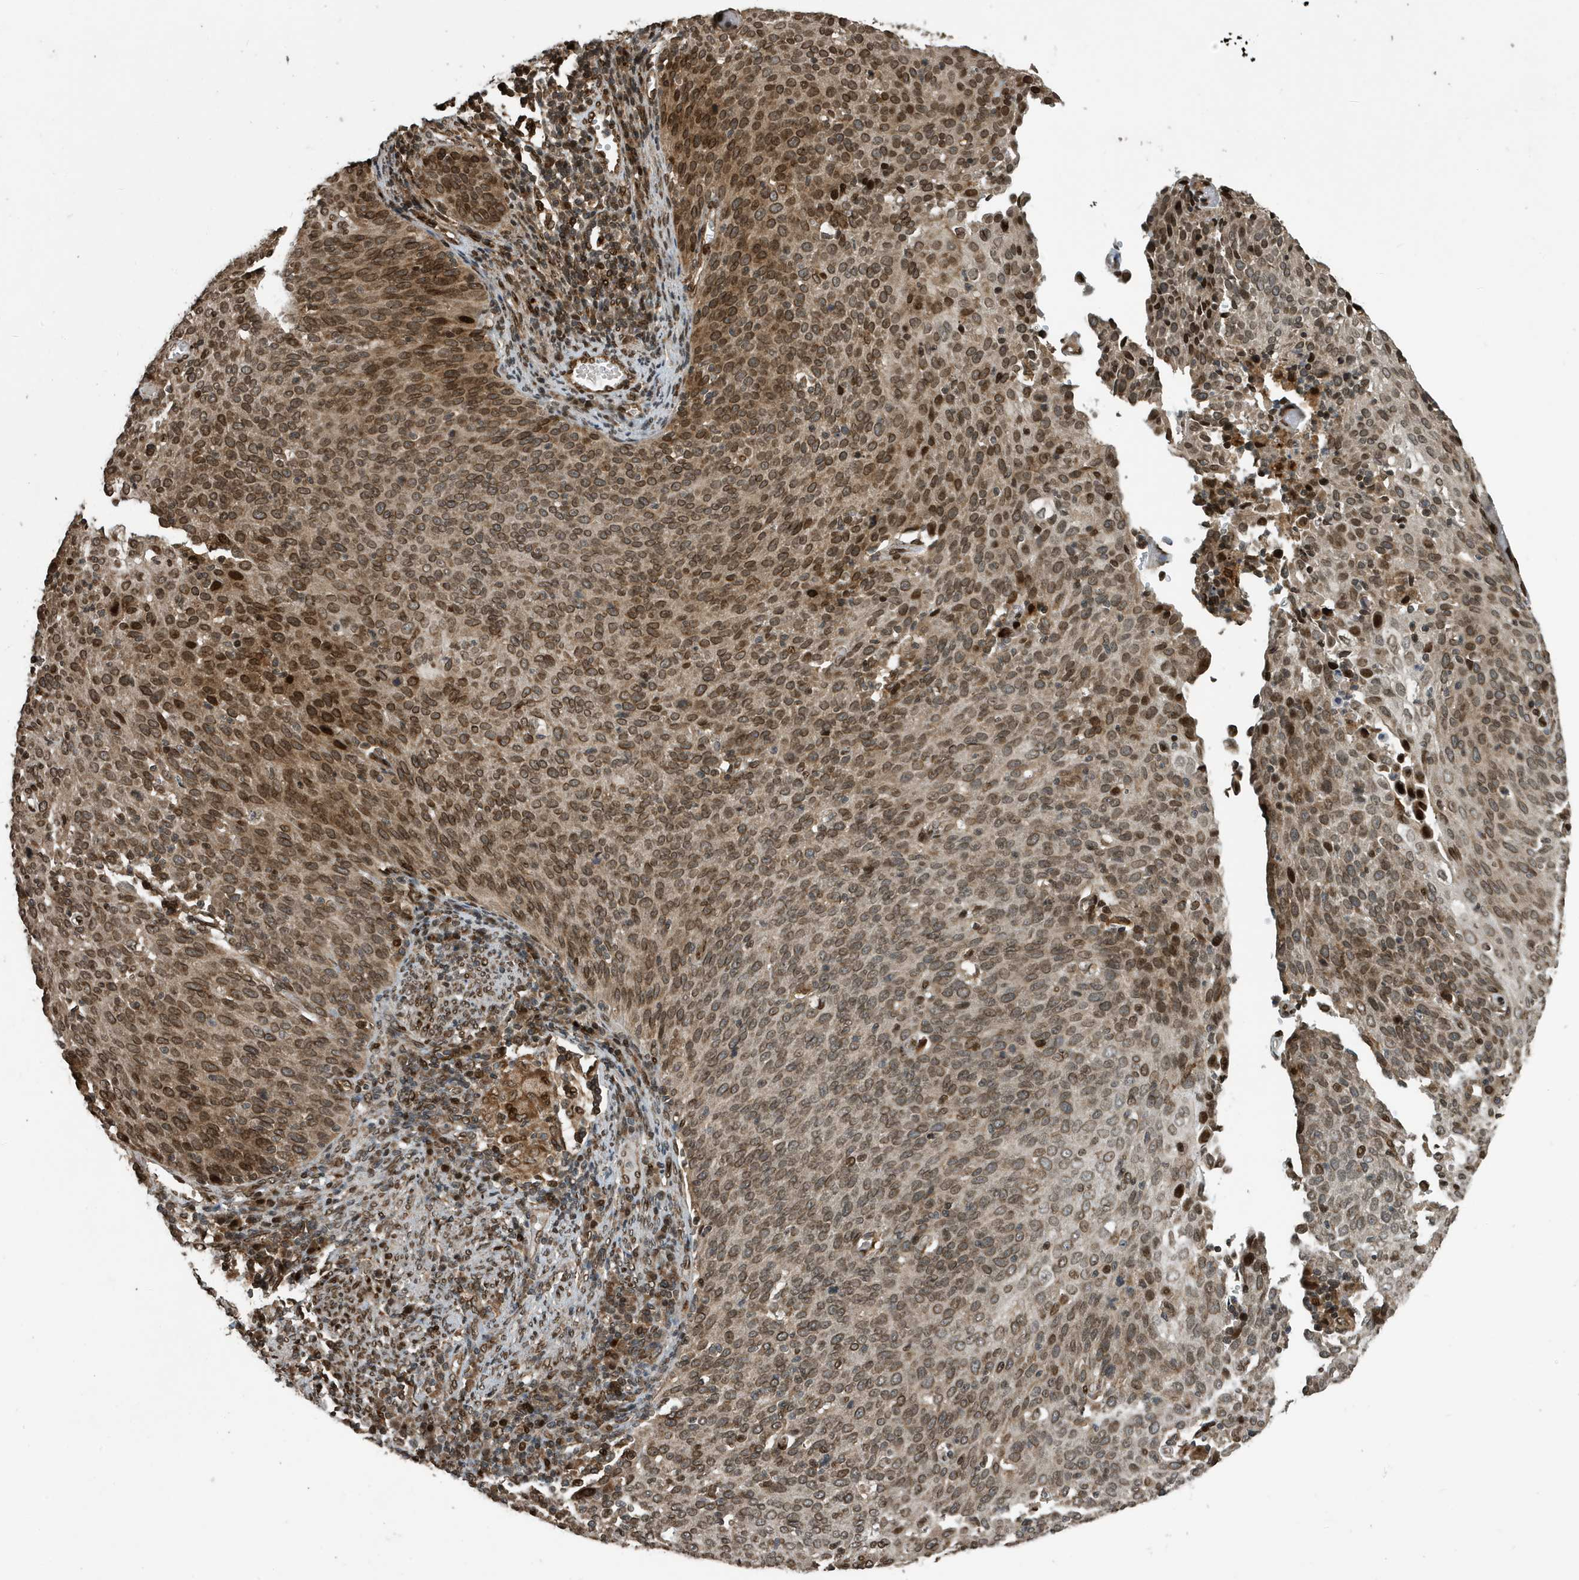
{"staining": {"intensity": "moderate", "quantity": ">75%", "location": "cytoplasmic/membranous,nuclear"}, "tissue": "cervical cancer", "cell_type": "Tumor cells", "image_type": "cancer", "snomed": [{"axis": "morphology", "description": "Squamous cell carcinoma, NOS"}, {"axis": "topography", "description": "Cervix"}], "caption": "A medium amount of moderate cytoplasmic/membranous and nuclear staining is present in approximately >75% of tumor cells in squamous cell carcinoma (cervical) tissue.", "gene": "DUSP18", "patient": {"sex": "female", "age": 38}}